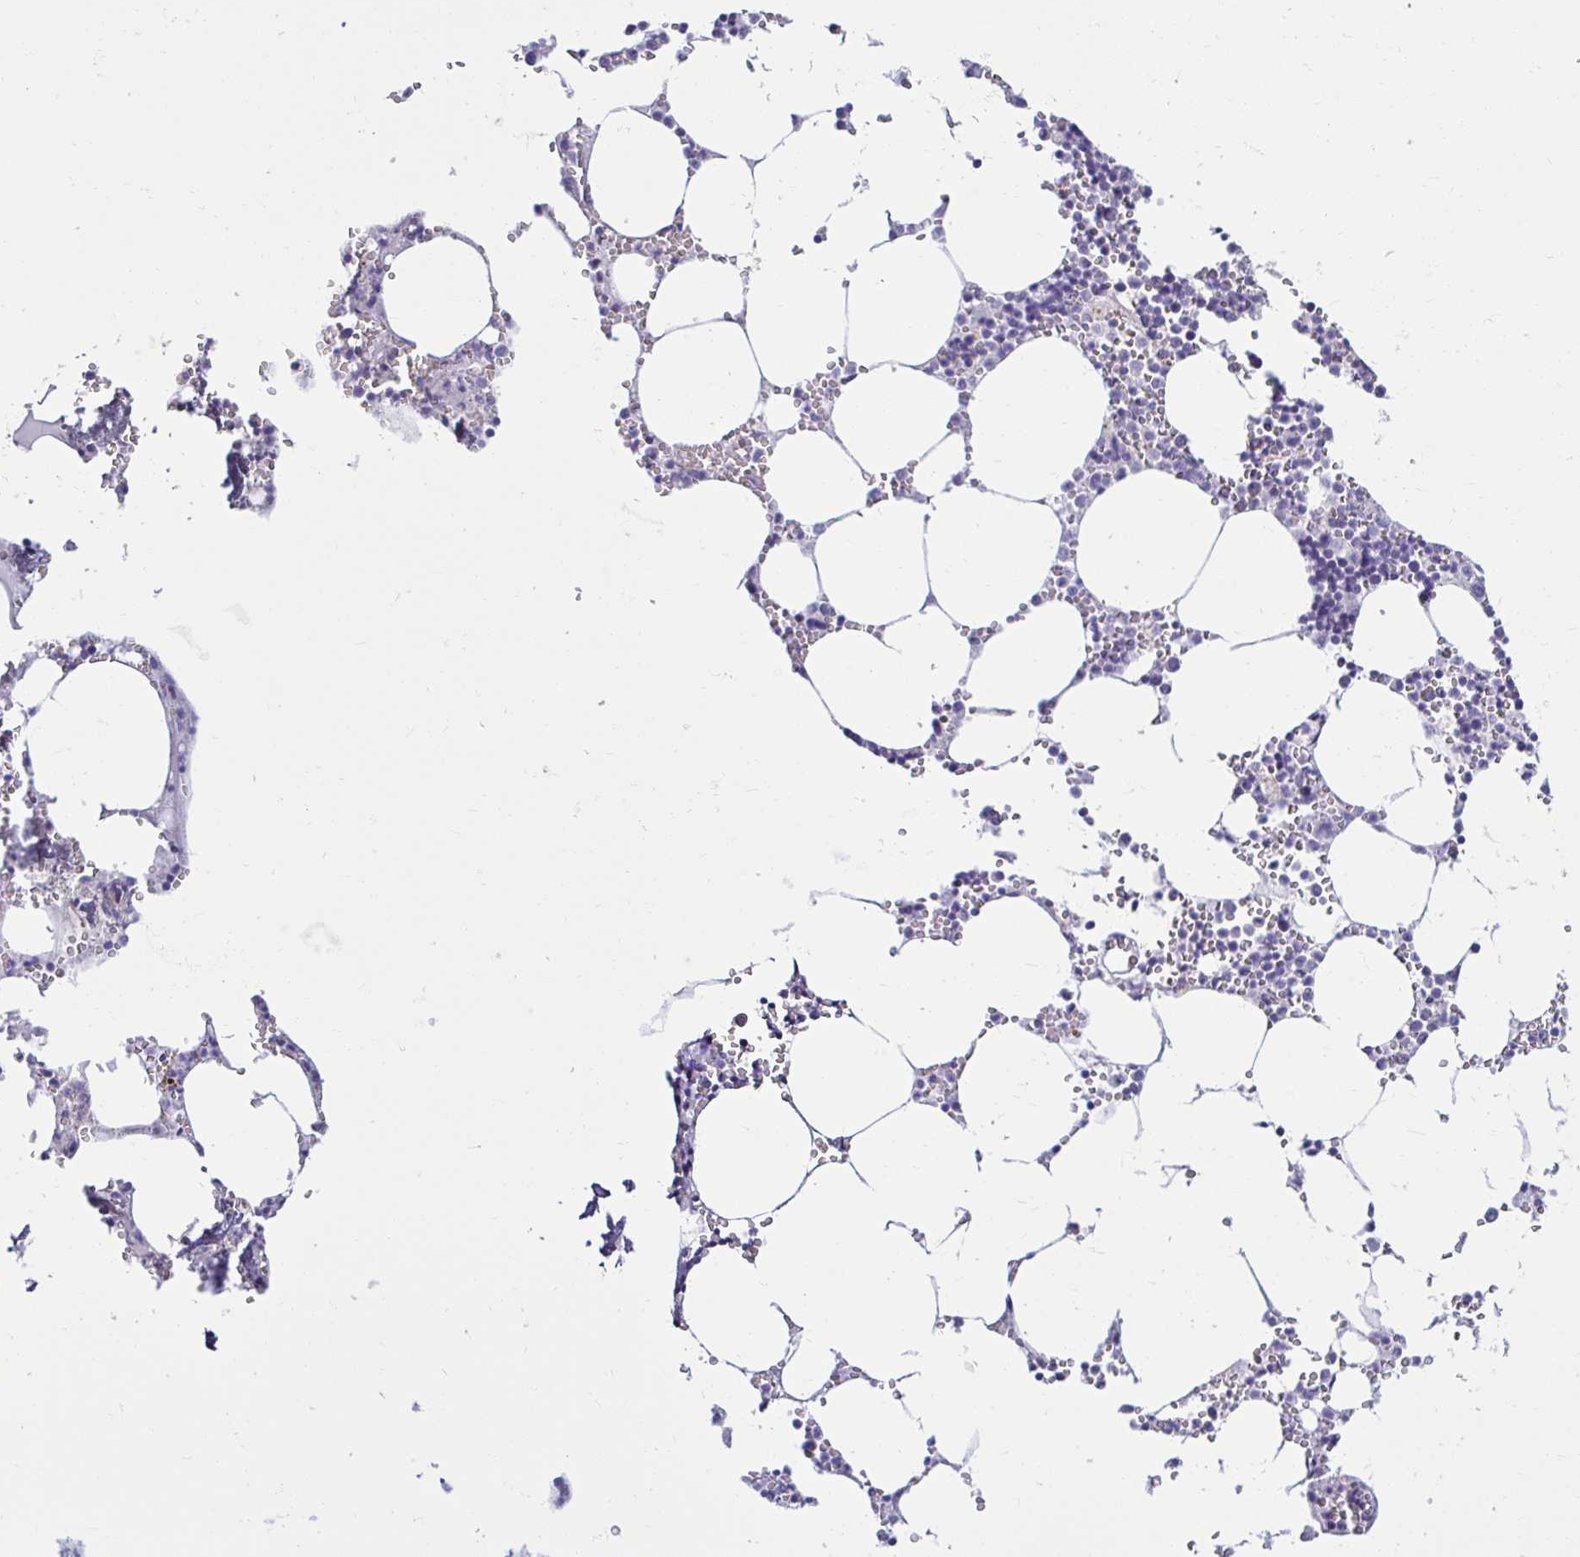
{"staining": {"intensity": "negative", "quantity": "none", "location": "none"}, "tissue": "bone marrow", "cell_type": "Hematopoietic cells", "image_type": "normal", "snomed": [{"axis": "morphology", "description": "Normal tissue, NOS"}, {"axis": "topography", "description": "Bone marrow"}], "caption": "Human bone marrow stained for a protein using immunohistochemistry (IHC) shows no expression in hematopoietic cells.", "gene": "ANKRD62", "patient": {"sex": "male", "age": 54}}